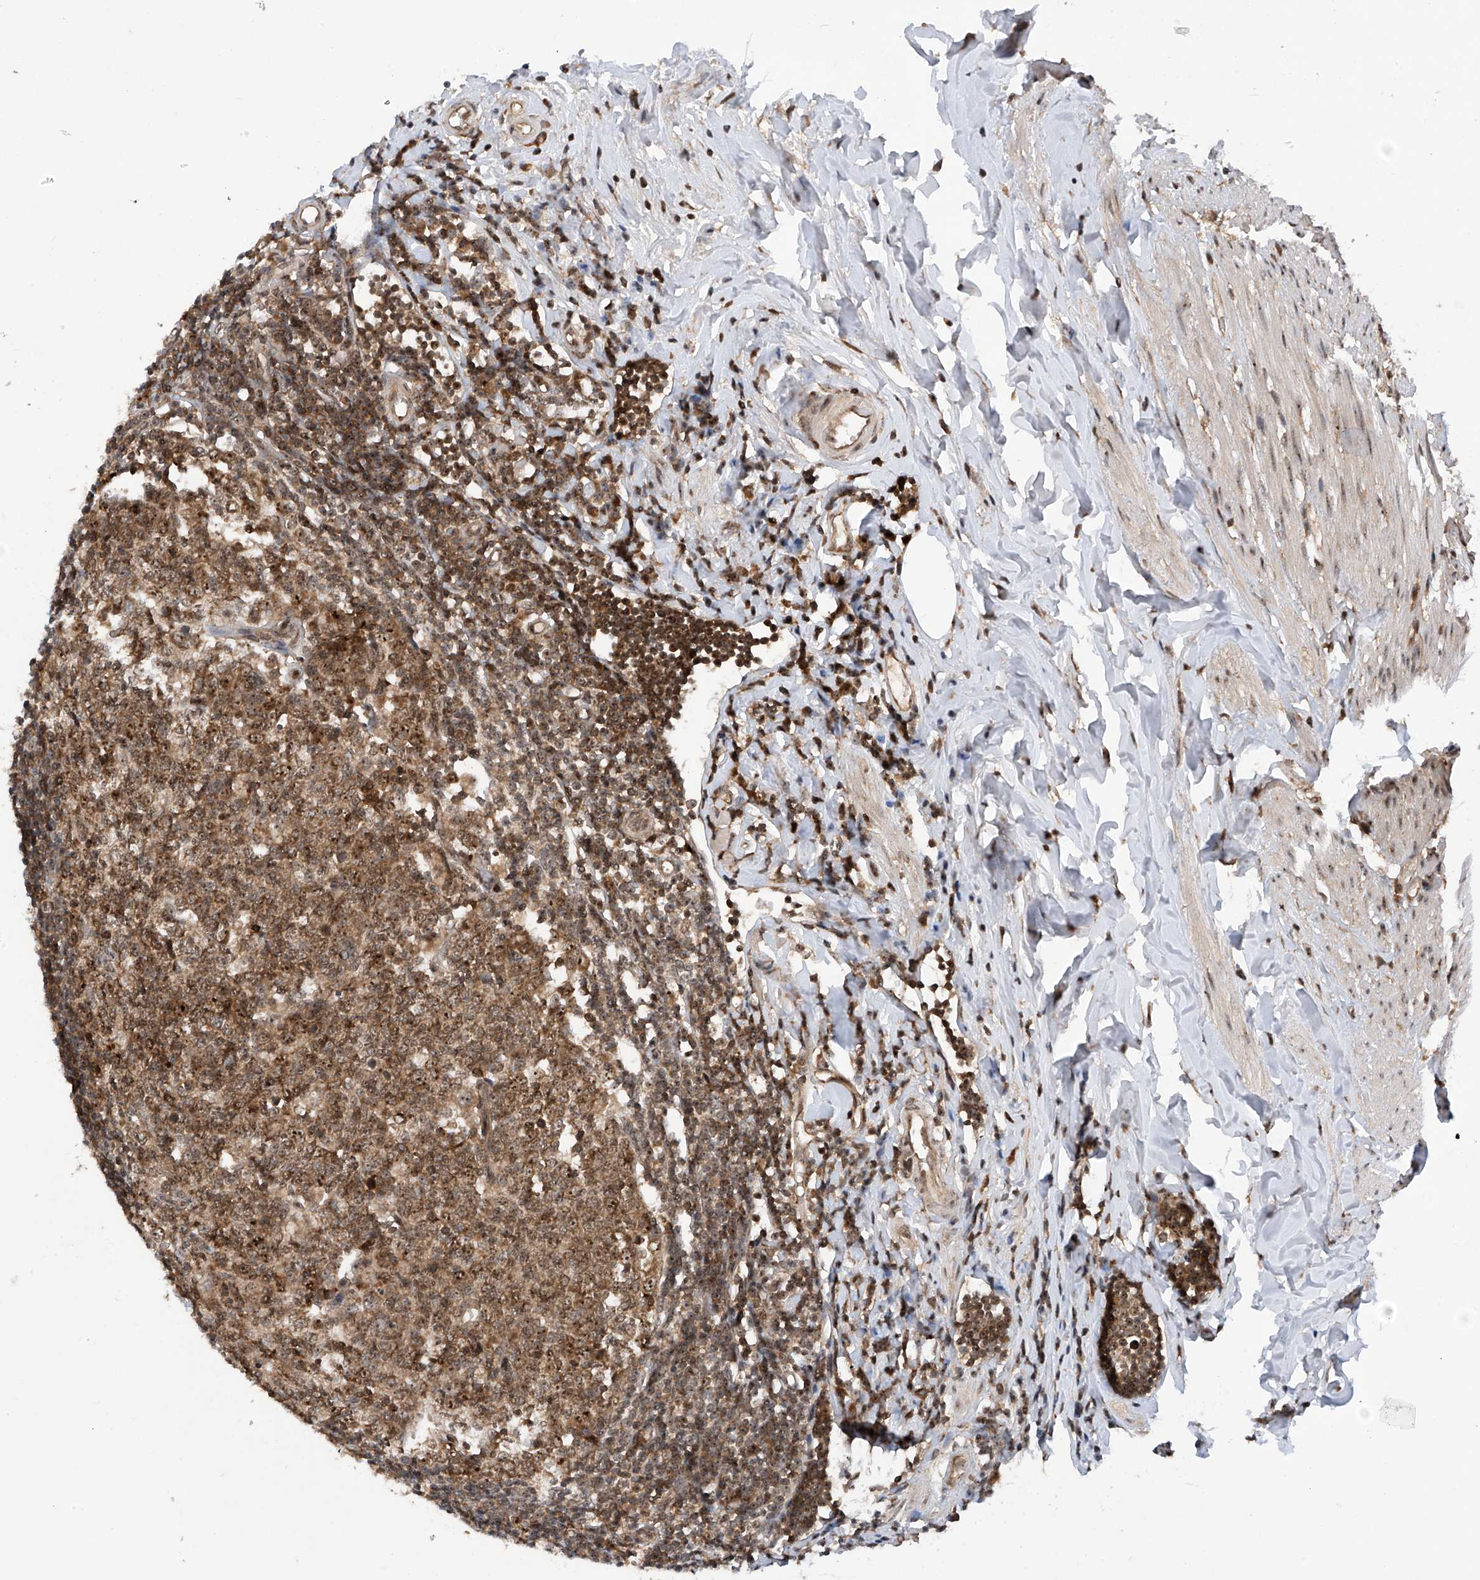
{"staining": {"intensity": "strong", "quantity": ">75%", "location": "cytoplasmic/membranous,nuclear"}, "tissue": "appendix", "cell_type": "Glandular cells", "image_type": "normal", "snomed": [{"axis": "morphology", "description": "Normal tissue, NOS"}, {"axis": "topography", "description": "Appendix"}], "caption": "Immunohistochemical staining of normal appendix demonstrates strong cytoplasmic/membranous,nuclear protein expression in about >75% of glandular cells. (IHC, brightfield microscopy, high magnification).", "gene": "C1orf131", "patient": {"sex": "female", "age": 54}}